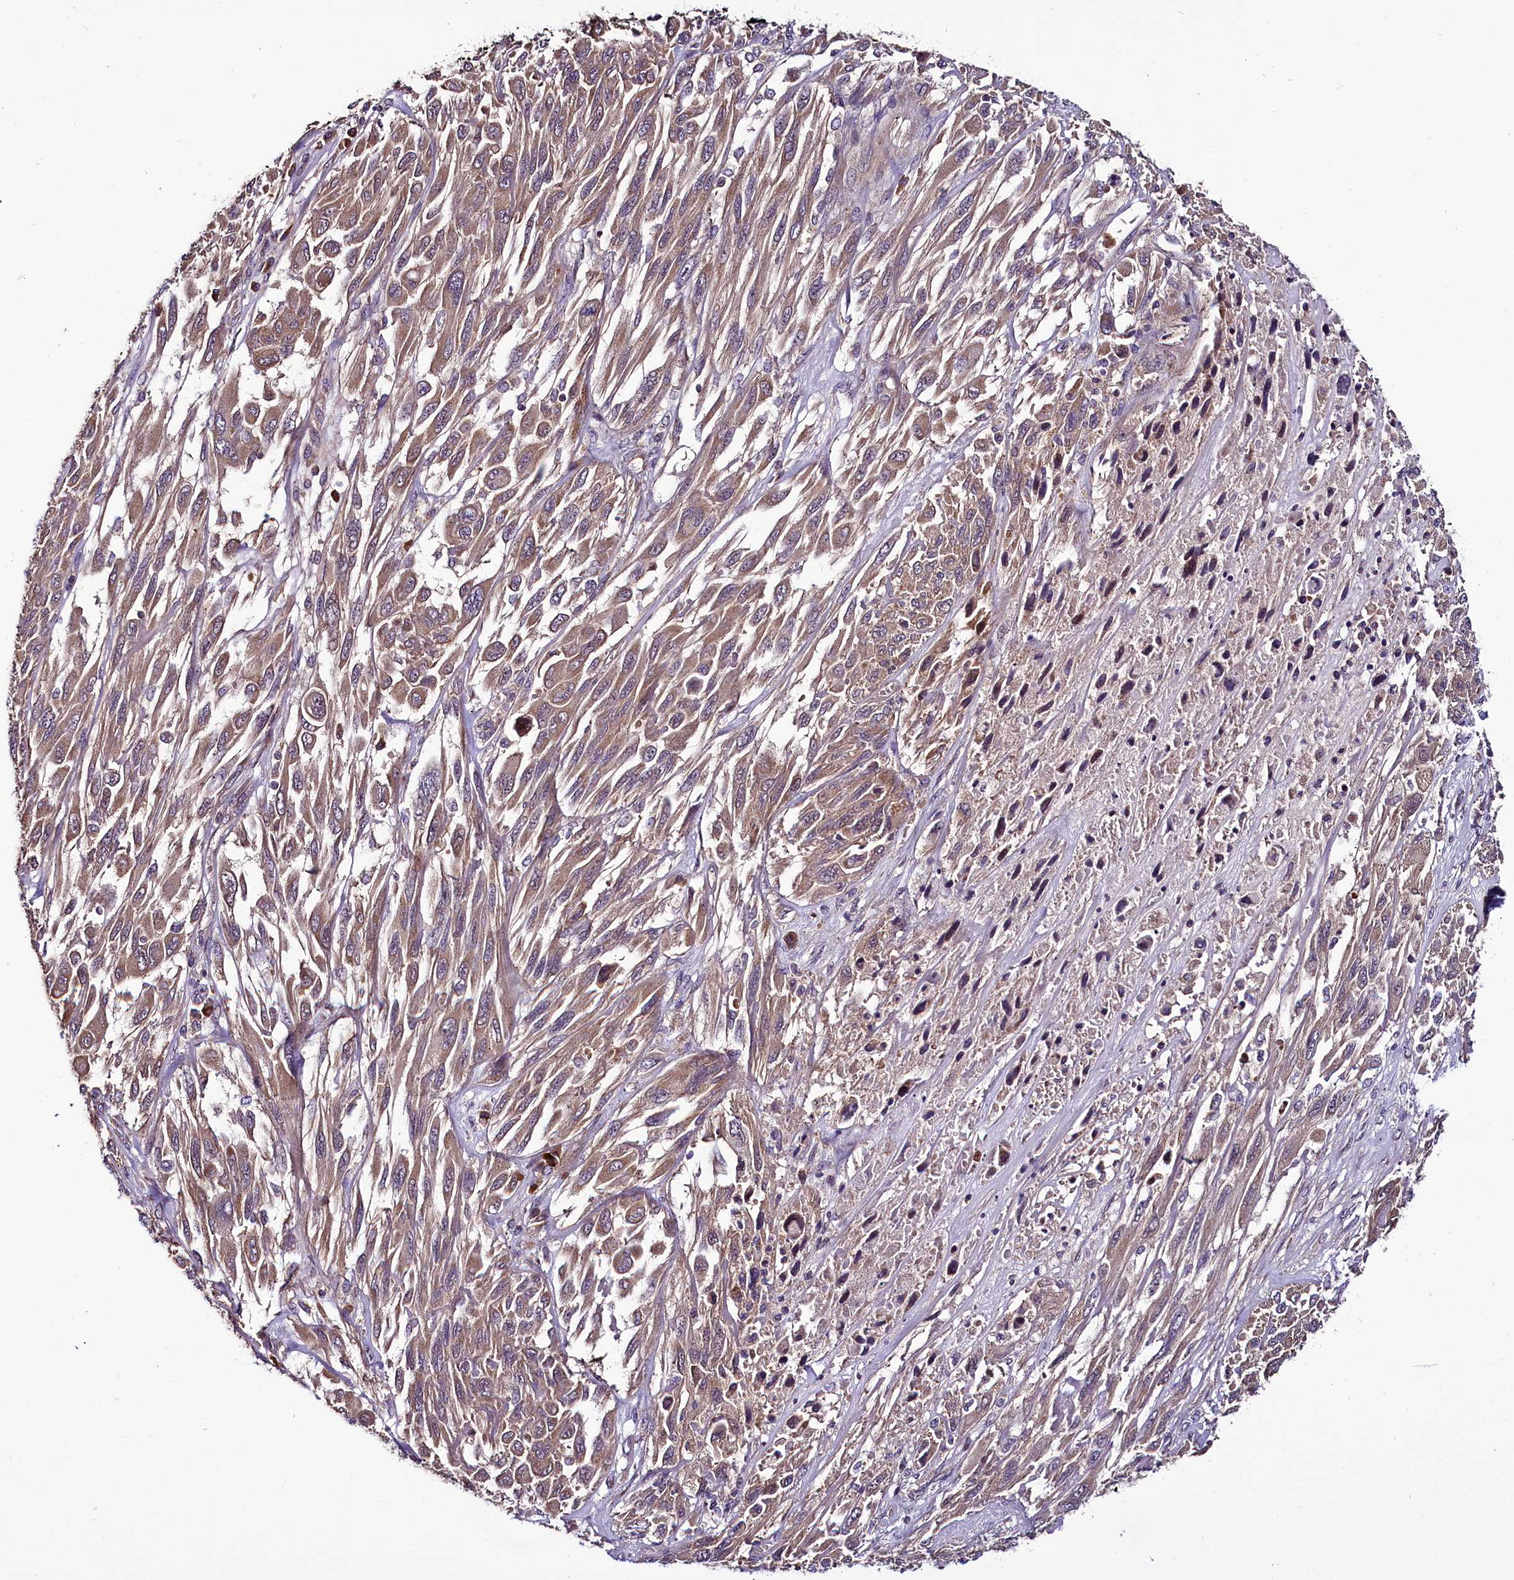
{"staining": {"intensity": "moderate", "quantity": ">75%", "location": "cytoplasmic/membranous"}, "tissue": "melanoma", "cell_type": "Tumor cells", "image_type": "cancer", "snomed": [{"axis": "morphology", "description": "Malignant melanoma, NOS"}, {"axis": "topography", "description": "Skin"}], "caption": "A brown stain labels moderate cytoplasmic/membranous expression of a protein in human melanoma tumor cells.", "gene": "RPUSD2", "patient": {"sex": "female", "age": 91}}